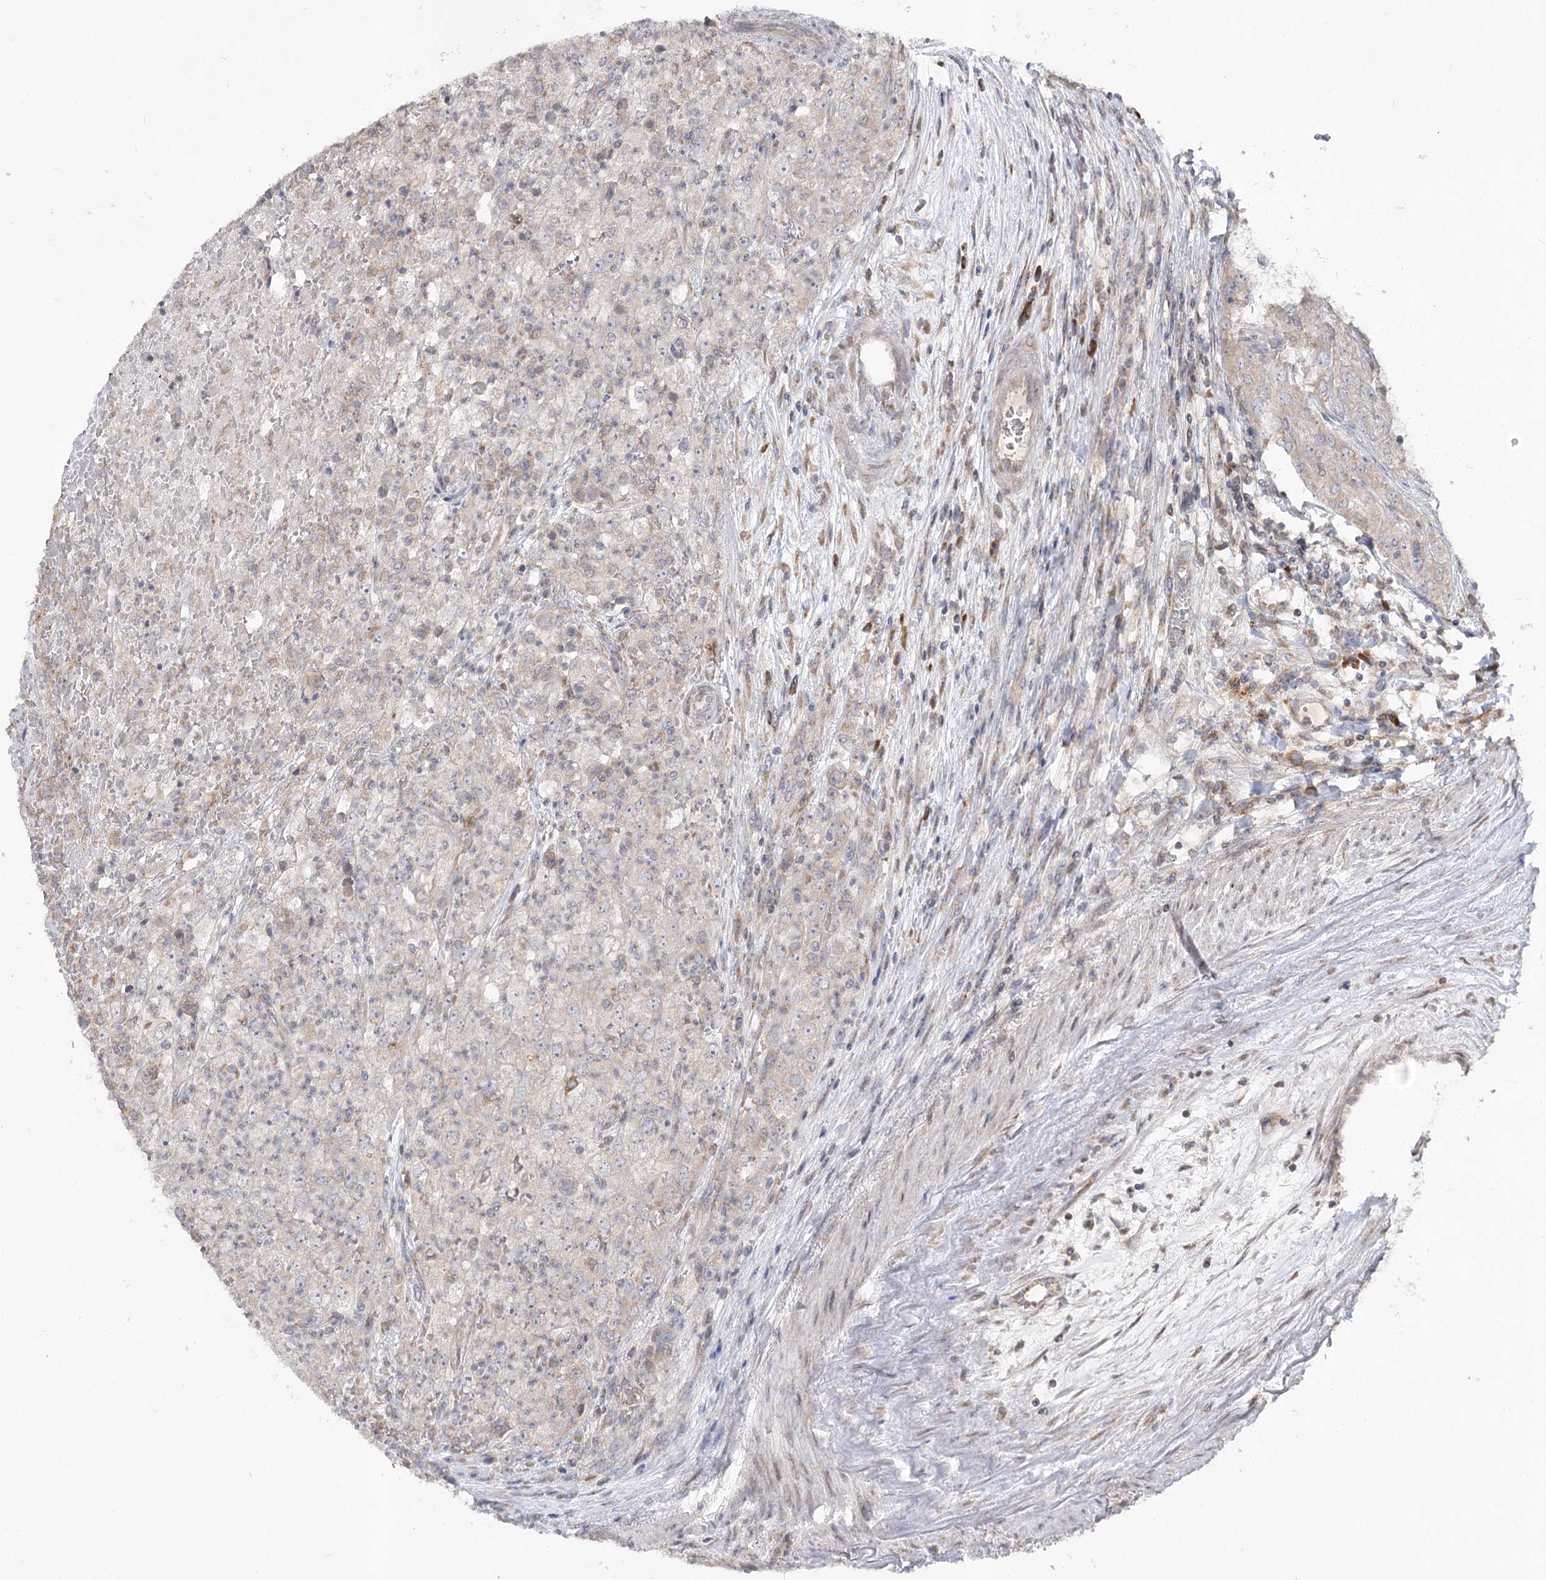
{"staining": {"intensity": "negative", "quantity": "none", "location": "none"}, "tissue": "renal cancer", "cell_type": "Tumor cells", "image_type": "cancer", "snomed": [{"axis": "morphology", "description": "Adenocarcinoma, NOS"}, {"axis": "topography", "description": "Kidney"}], "caption": "Histopathology image shows no protein expression in tumor cells of renal cancer tissue.", "gene": "STT3B", "patient": {"sex": "female", "age": 54}}